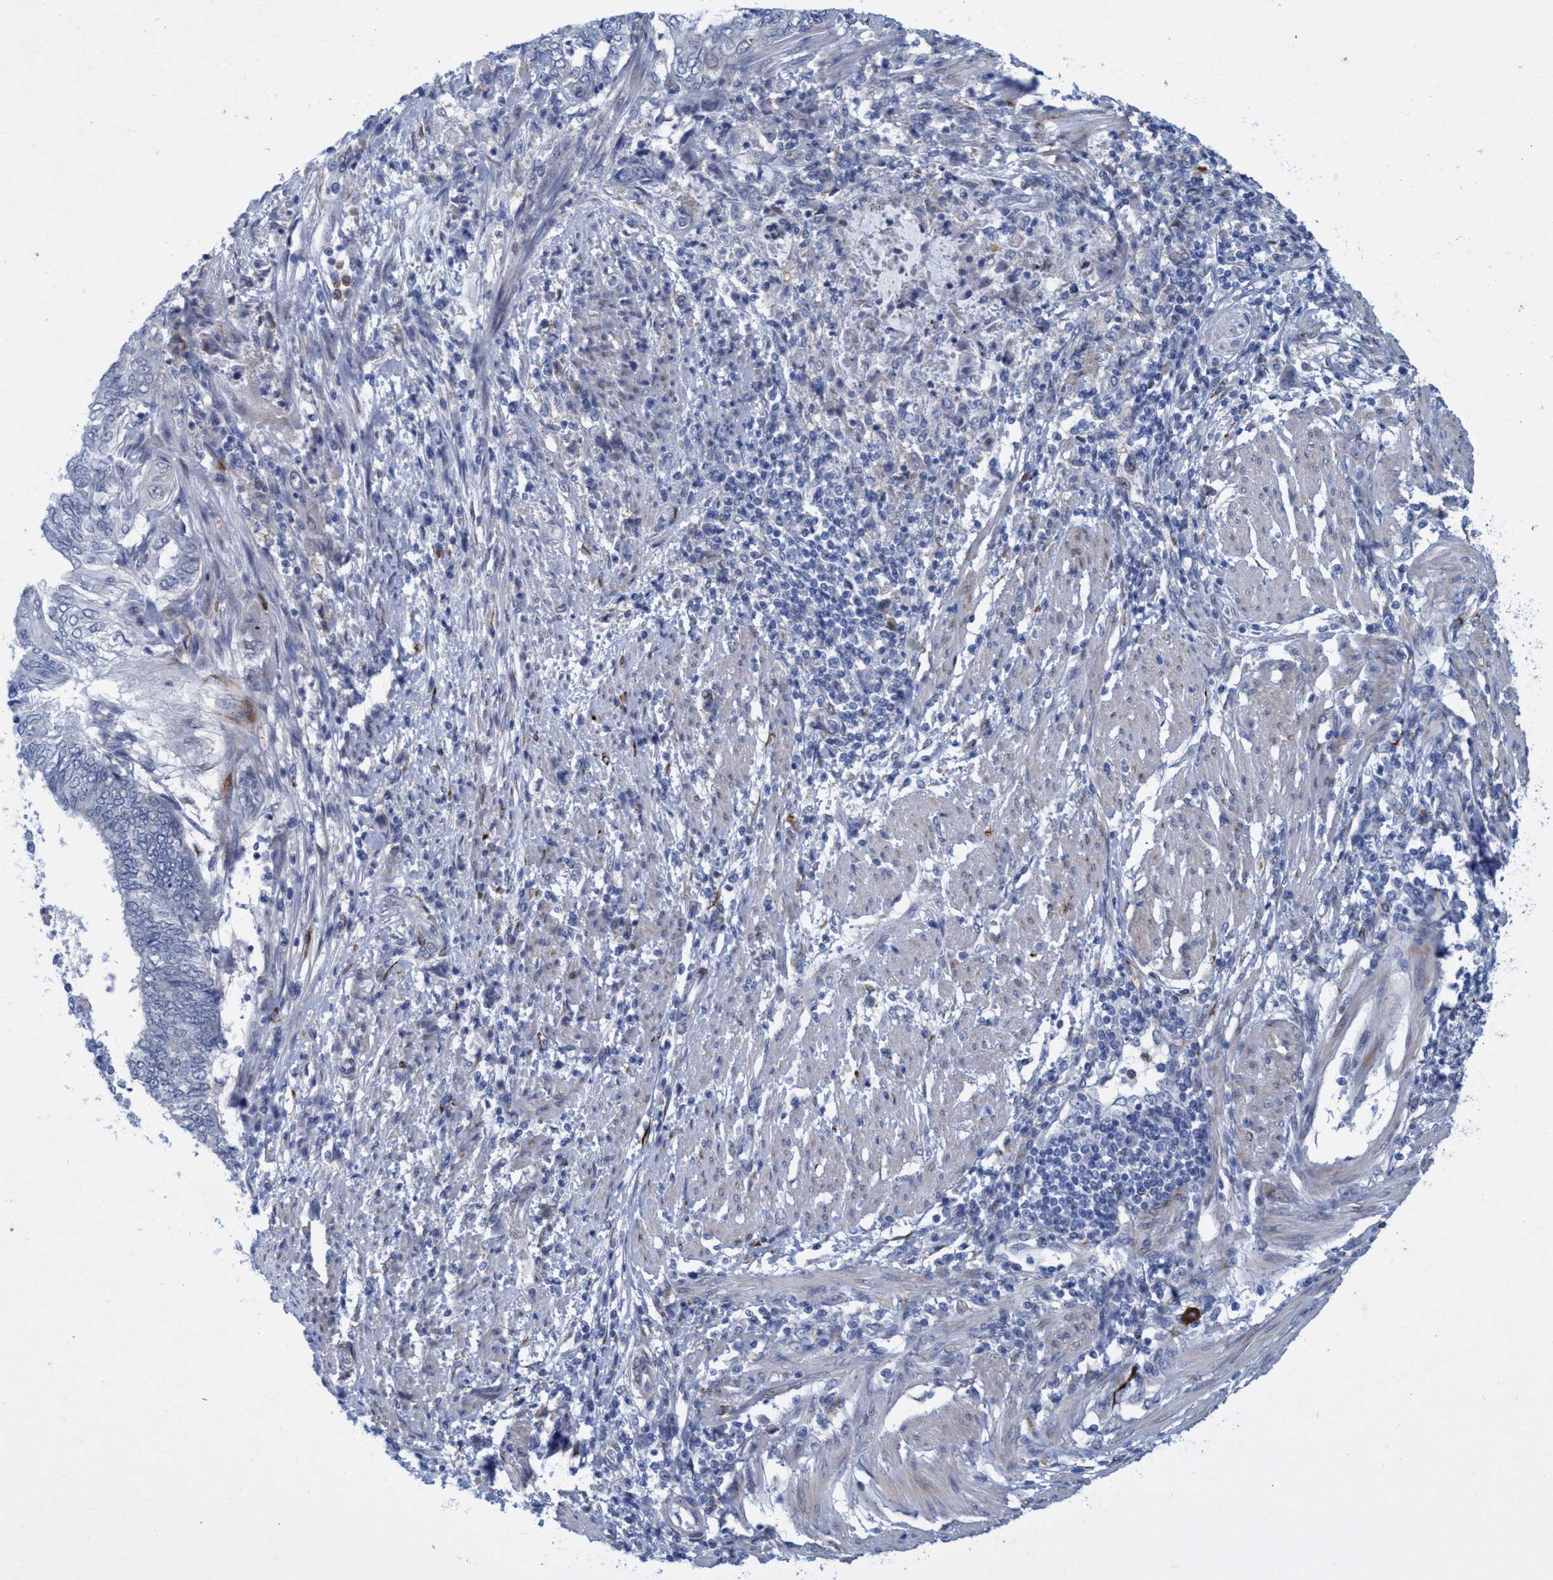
{"staining": {"intensity": "negative", "quantity": "none", "location": "none"}, "tissue": "endometrial cancer", "cell_type": "Tumor cells", "image_type": "cancer", "snomed": [{"axis": "morphology", "description": "Adenocarcinoma, NOS"}, {"axis": "topography", "description": "Uterus"}, {"axis": "topography", "description": "Endometrium"}], "caption": "The histopathology image displays no staining of tumor cells in adenocarcinoma (endometrial).", "gene": "SLC43A2", "patient": {"sex": "female", "age": 70}}